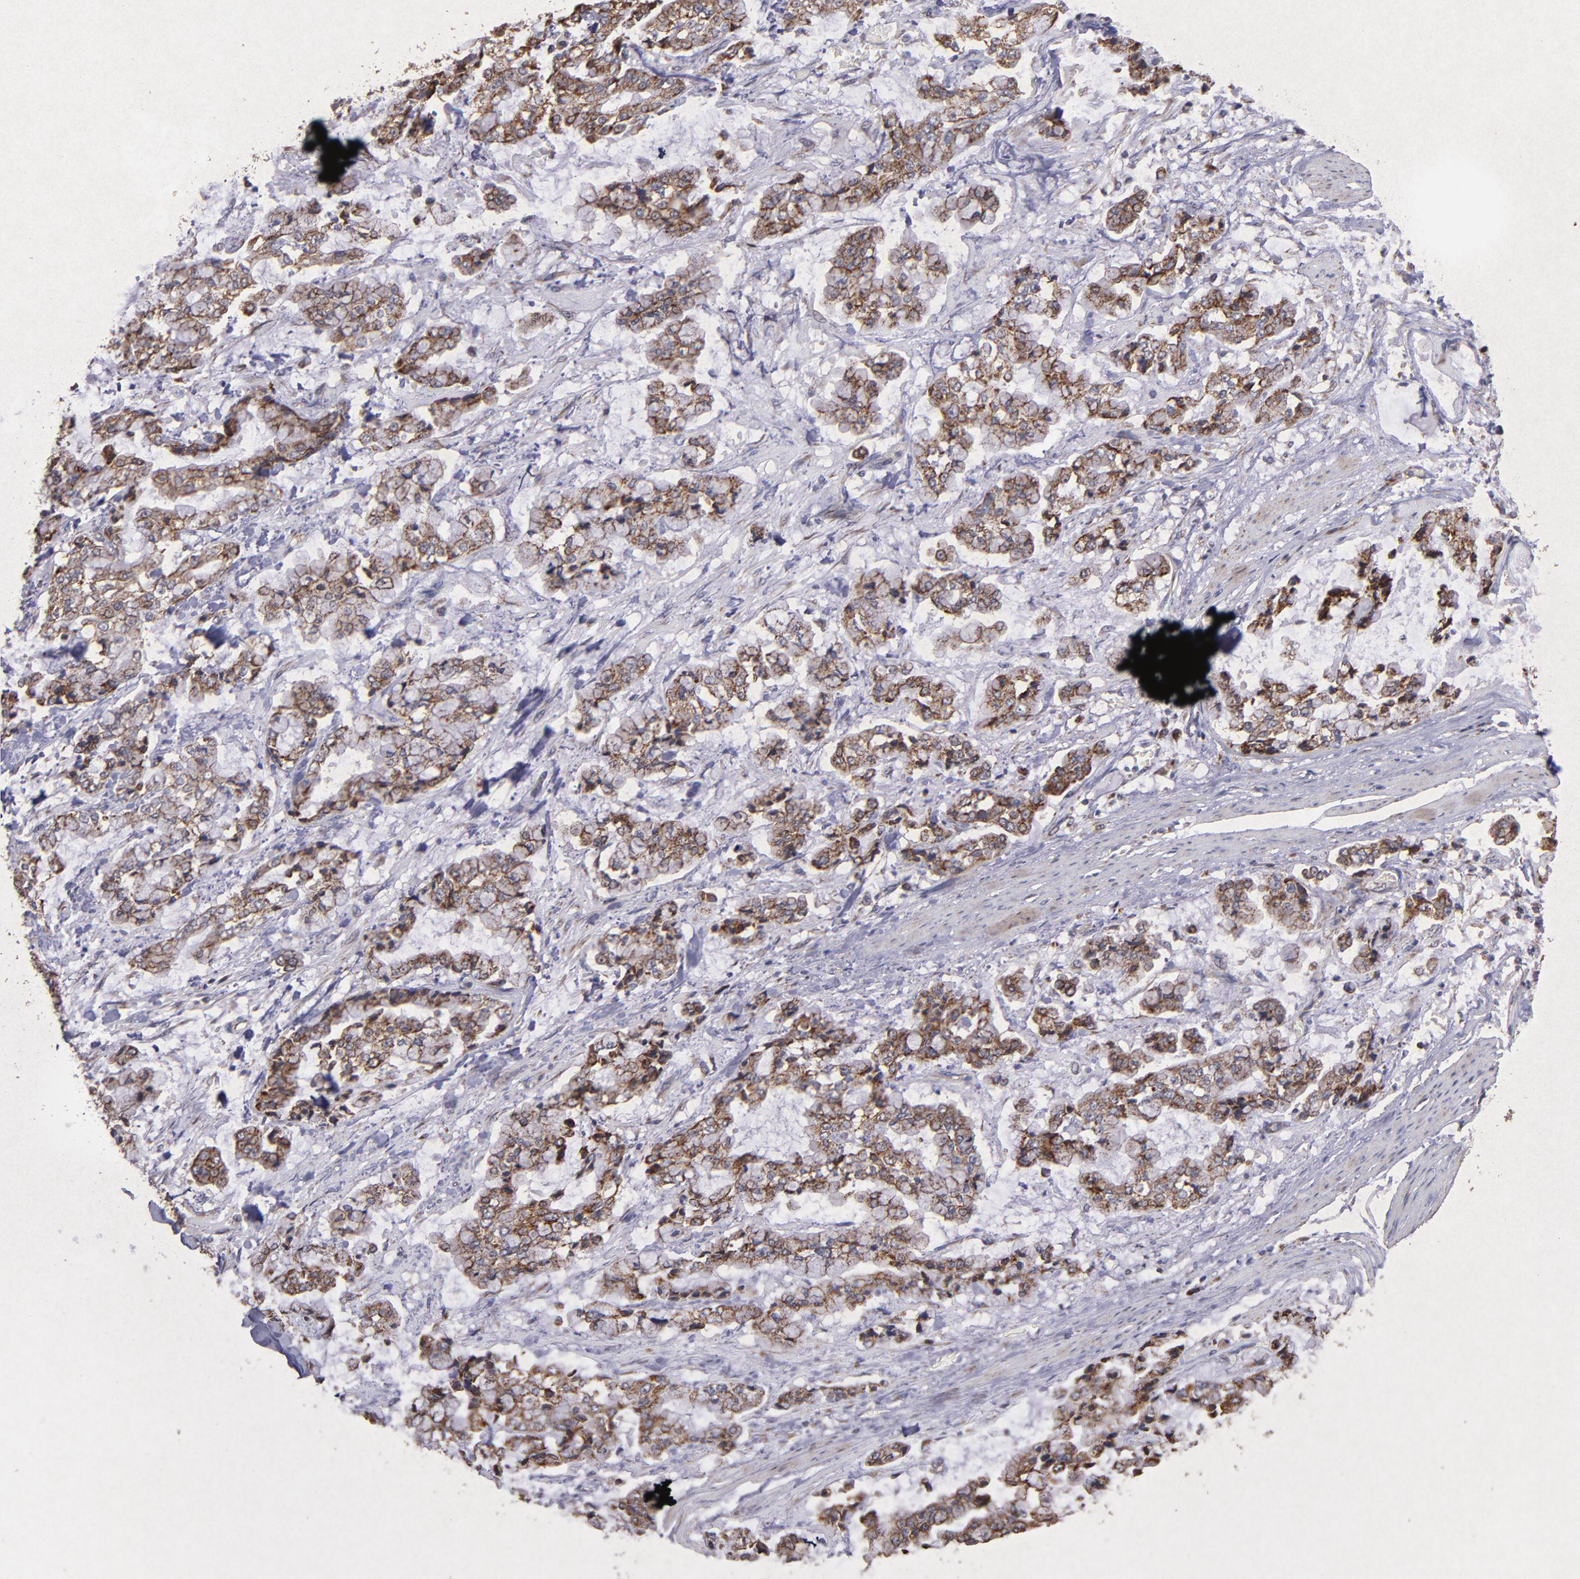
{"staining": {"intensity": "moderate", "quantity": ">75%", "location": "cytoplasmic/membranous"}, "tissue": "stomach cancer", "cell_type": "Tumor cells", "image_type": "cancer", "snomed": [{"axis": "morphology", "description": "Normal tissue, NOS"}, {"axis": "morphology", "description": "Adenocarcinoma, NOS"}, {"axis": "topography", "description": "Stomach, upper"}, {"axis": "topography", "description": "Stomach"}], "caption": "Protein analysis of stomach cancer tissue demonstrates moderate cytoplasmic/membranous expression in approximately >75% of tumor cells.", "gene": "TIMM9", "patient": {"sex": "male", "age": 76}}